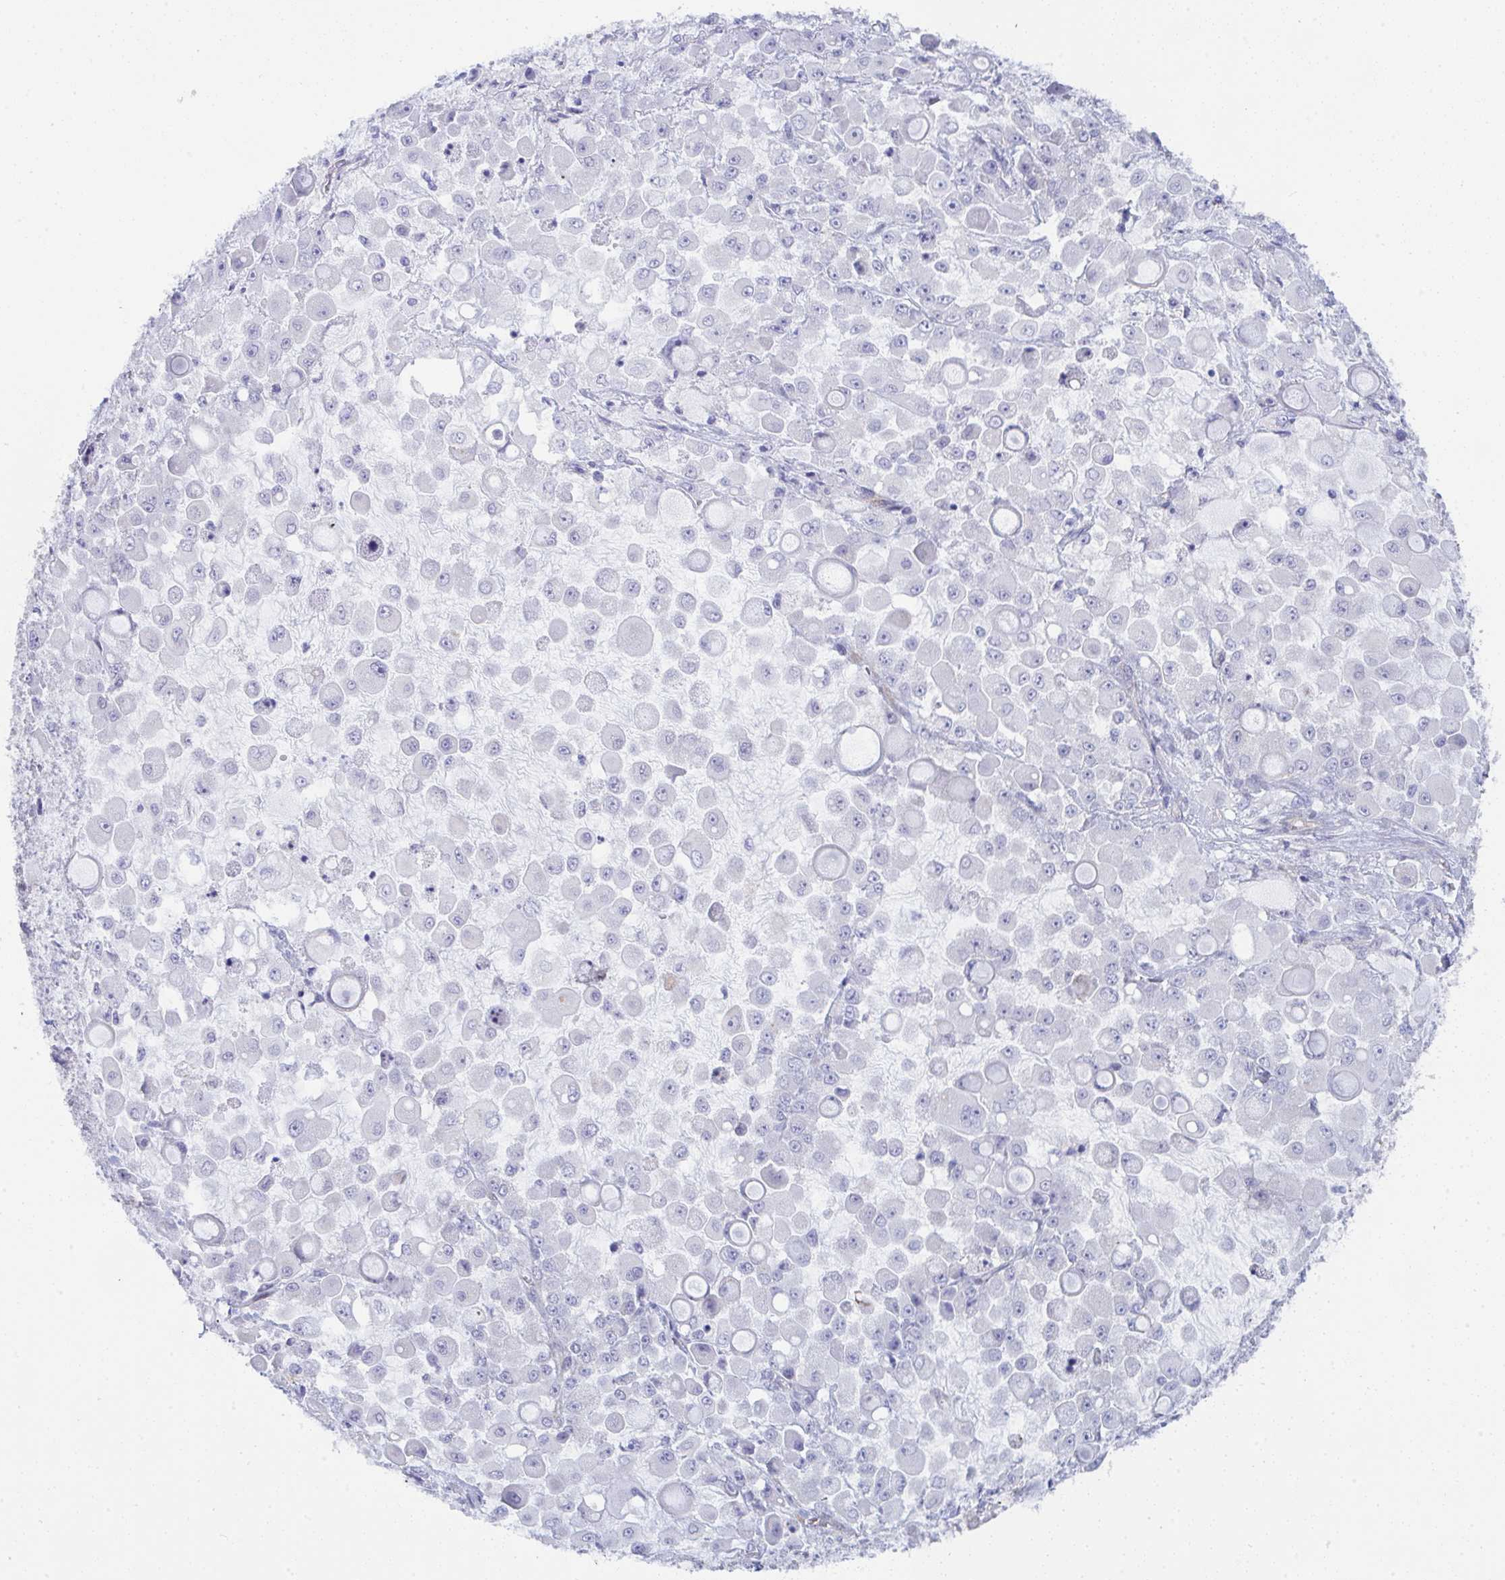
{"staining": {"intensity": "negative", "quantity": "none", "location": "none"}, "tissue": "stomach cancer", "cell_type": "Tumor cells", "image_type": "cancer", "snomed": [{"axis": "morphology", "description": "Adenocarcinoma, NOS"}, {"axis": "topography", "description": "Stomach"}], "caption": "Histopathology image shows no protein expression in tumor cells of stomach cancer (adenocarcinoma) tissue.", "gene": "GAB1", "patient": {"sex": "female", "age": 76}}